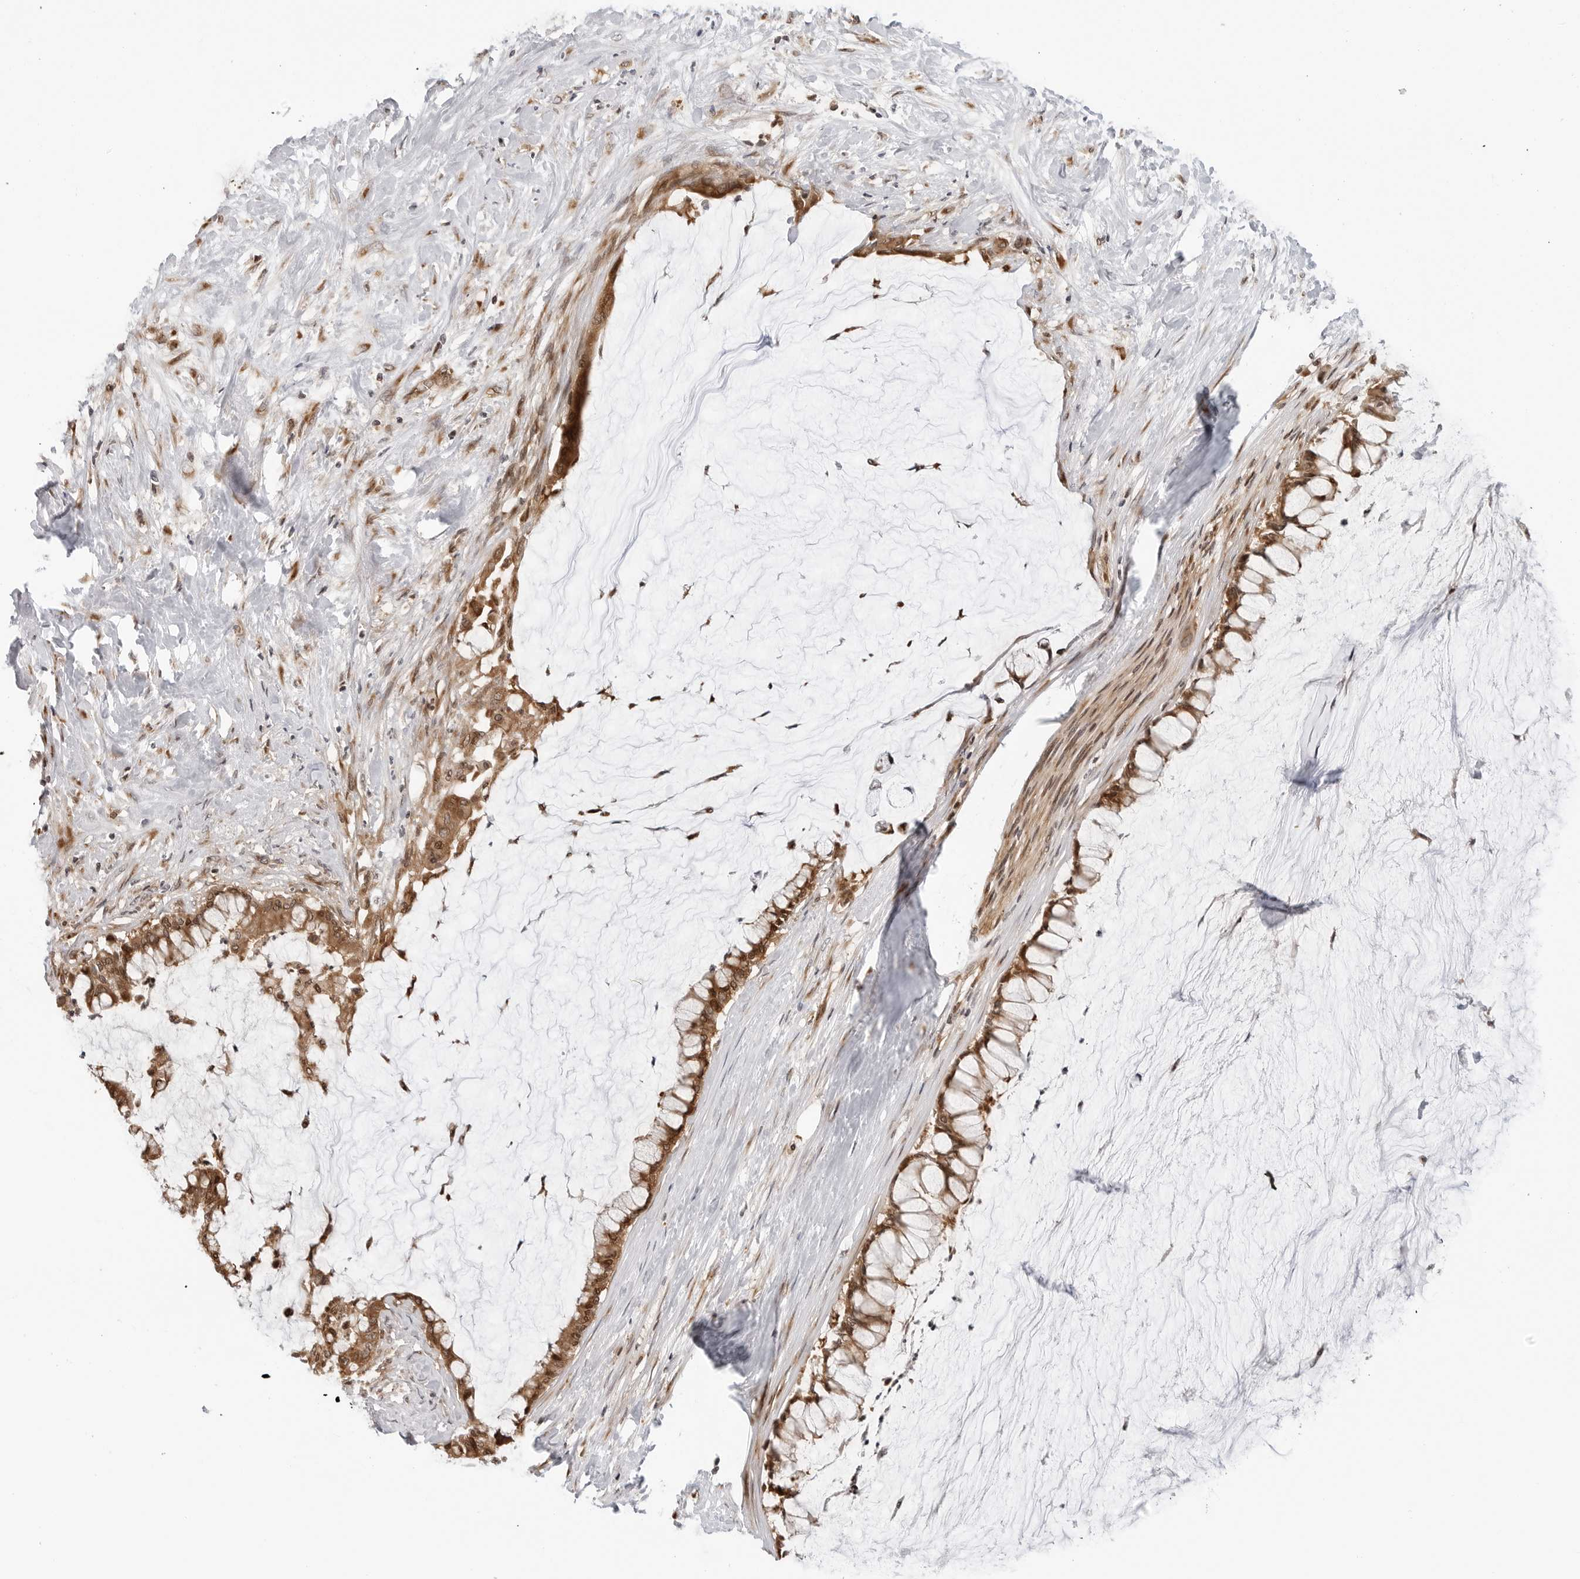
{"staining": {"intensity": "moderate", "quantity": ">75%", "location": "cytoplasmic/membranous,nuclear"}, "tissue": "pancreatic cancer", "cell_type": "Tumor cells", "image_type": "cancer", "snomed": [{"axis": "morphology", "description": "Adenocarcinoma, NOS"}, {"axis": "topography", "description": "Pancreas"}], "caption": "Brown immunohistochemical staining in pancreatic cancer (adenocarcinoma) shows moderate cytoplasmic/membranous and nuclear expression in about >75% of tumor cells.", "gene": "TIPRL", "patient": {"sex": "male", "age": 41}}